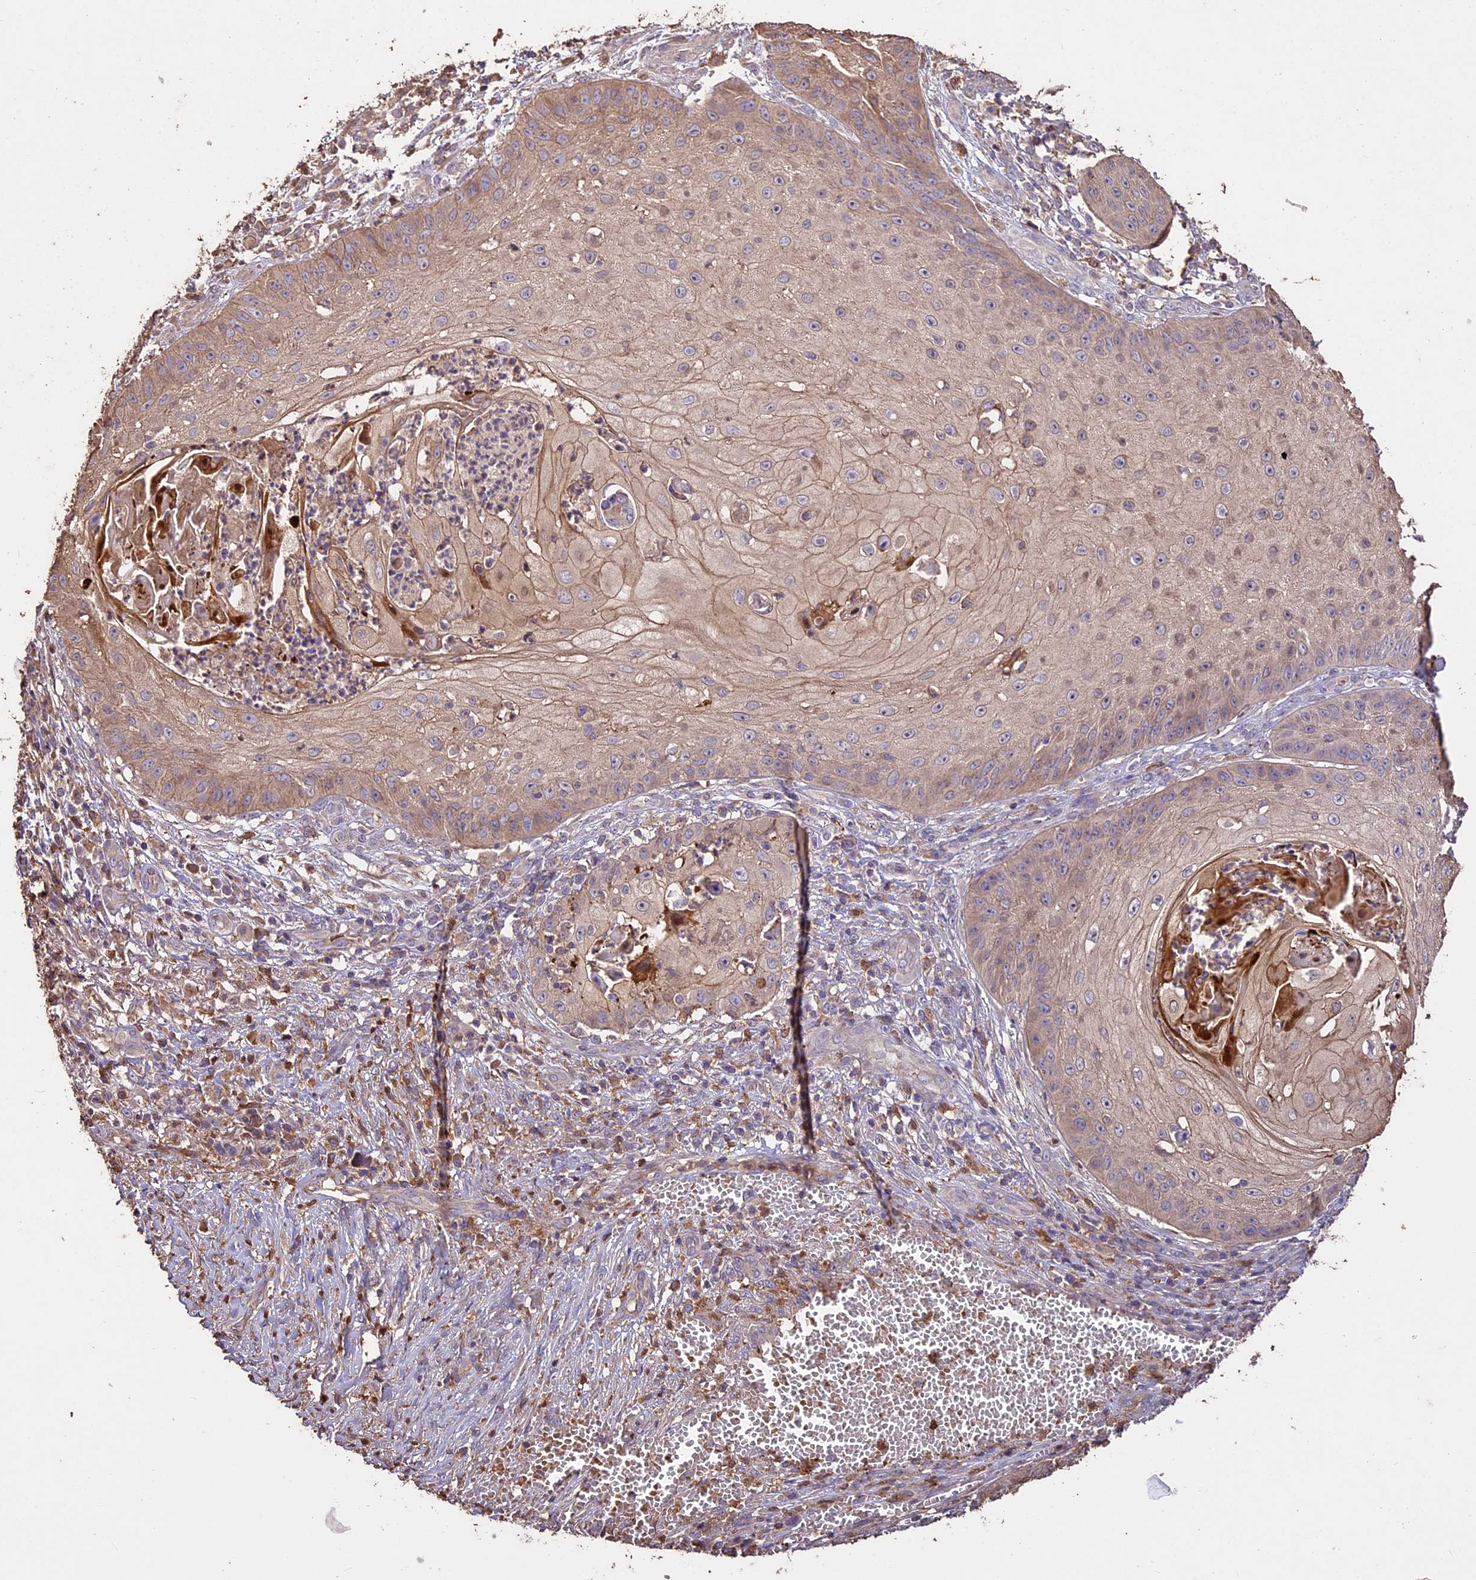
{"staining": {"intensity": "weak", "quantity": ">75%", "location": "cytoplasmic/membranous"}, "tissue": "skin cancer", "cell_type": "Tumor cells", "image_type": "cancer", "snomed": [{"axis": "morphology", "description": "Squamous cell carcinoma, NOS"}, {"axis": "topography", "description": "Skin"}], "caption": "A low amount of weak cytoplasmic/membranous expression is appreciated in about >75% of tumor cells in skin cancer tissue.", "gene": "CRLF1", "patient": {"sex": "male", "age": 70}}